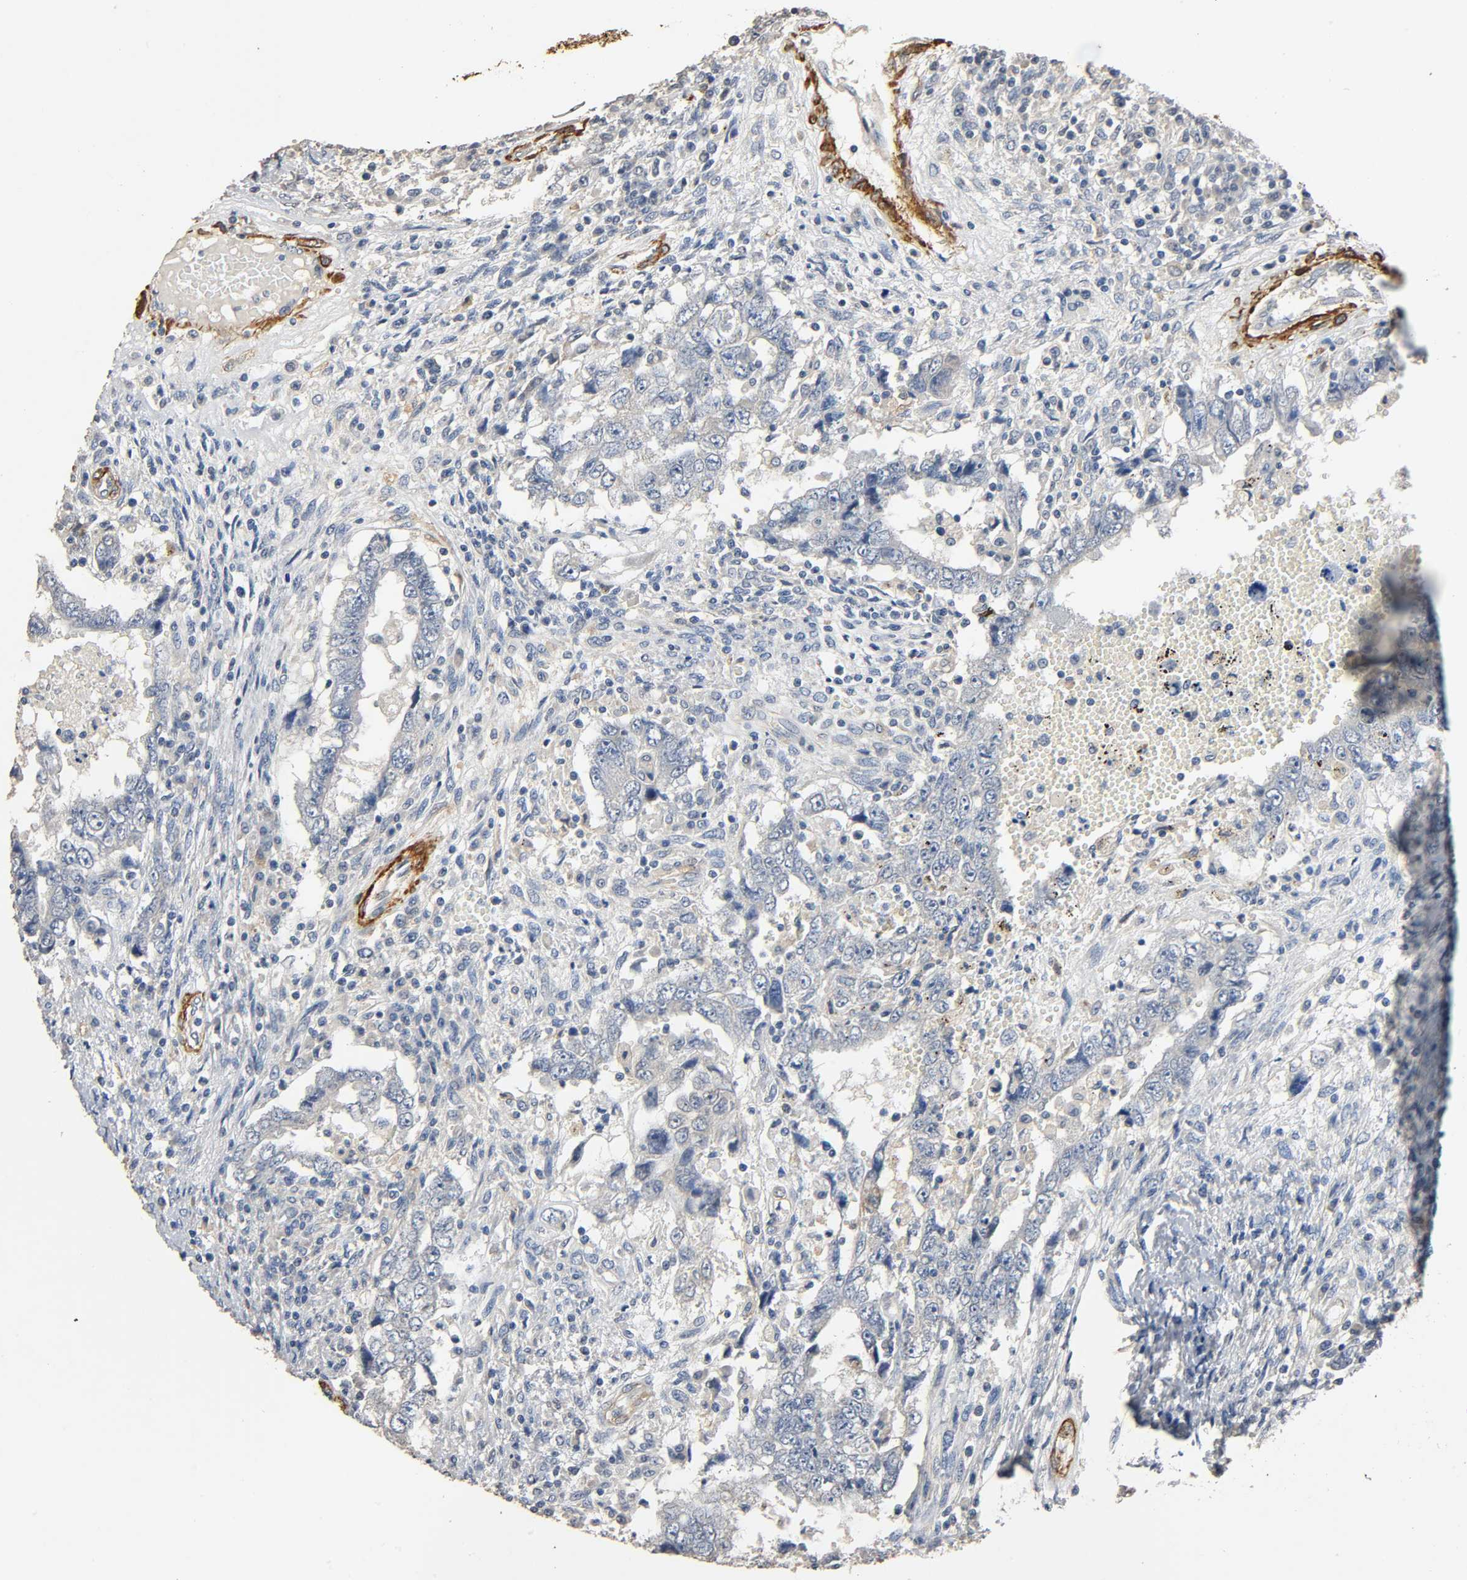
{"staining": {"intensity": "negative", "quantity": "none", "location": "none"}, "tissue": "testis cancer", "cell_type": "Tumor cells", "image_type": "cancer", "snomed": [{"axis": "morphology", "description": "Carcinoma, Embryonal, NOS"}, {"axis": "topography", "description": "Testis"}], "caption": "A photomicrograph of human testis cancer (embryonal carcinoma) is negative for staining in tumor cells.", "gene": "GSTA3", "patient": {"sex": "male", "age": 26}}